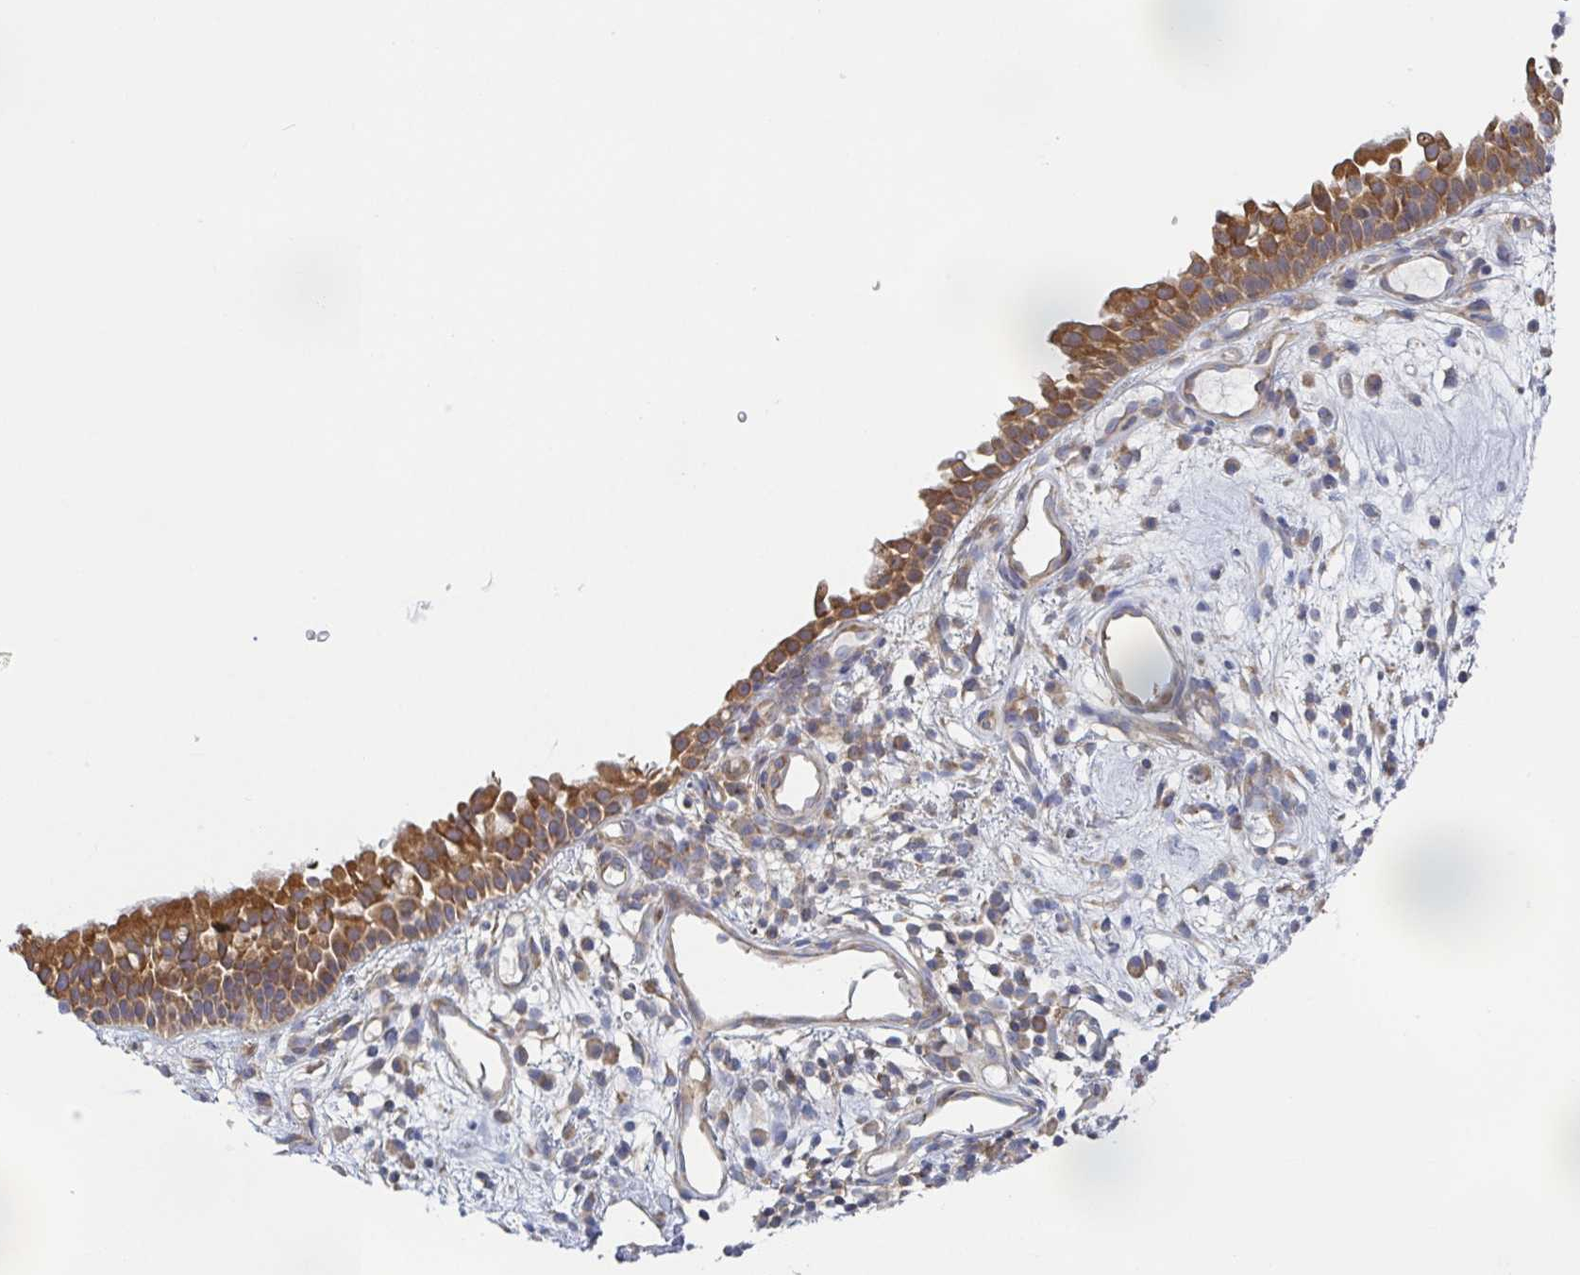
{"staining": {"intensity": "moderate", "quantity": ">75%", "location": "cytoplasmic/membranous"}, "tissue": "nasopharynx", "cell_type": "Respiratory epithelial cells", "image_type": "normal", "snomed": [{"axis": "morphology", "description": "Normal tissue, NOS"}, {"axis": "morphology", "description": "Inflammation, NOS"}, {"axis": "topography", "description": "Nasopharynx"}], "caption": "This photomicrograph demonstrates immunohistochemistry staining of normal human nasopharynx, with medium moderate cytoplasmic/membranous positivity in approximately >75% of respiratory epithelial cells.", "gene": "TUFT1", "patient": {"sex": "male", "age": 54}}